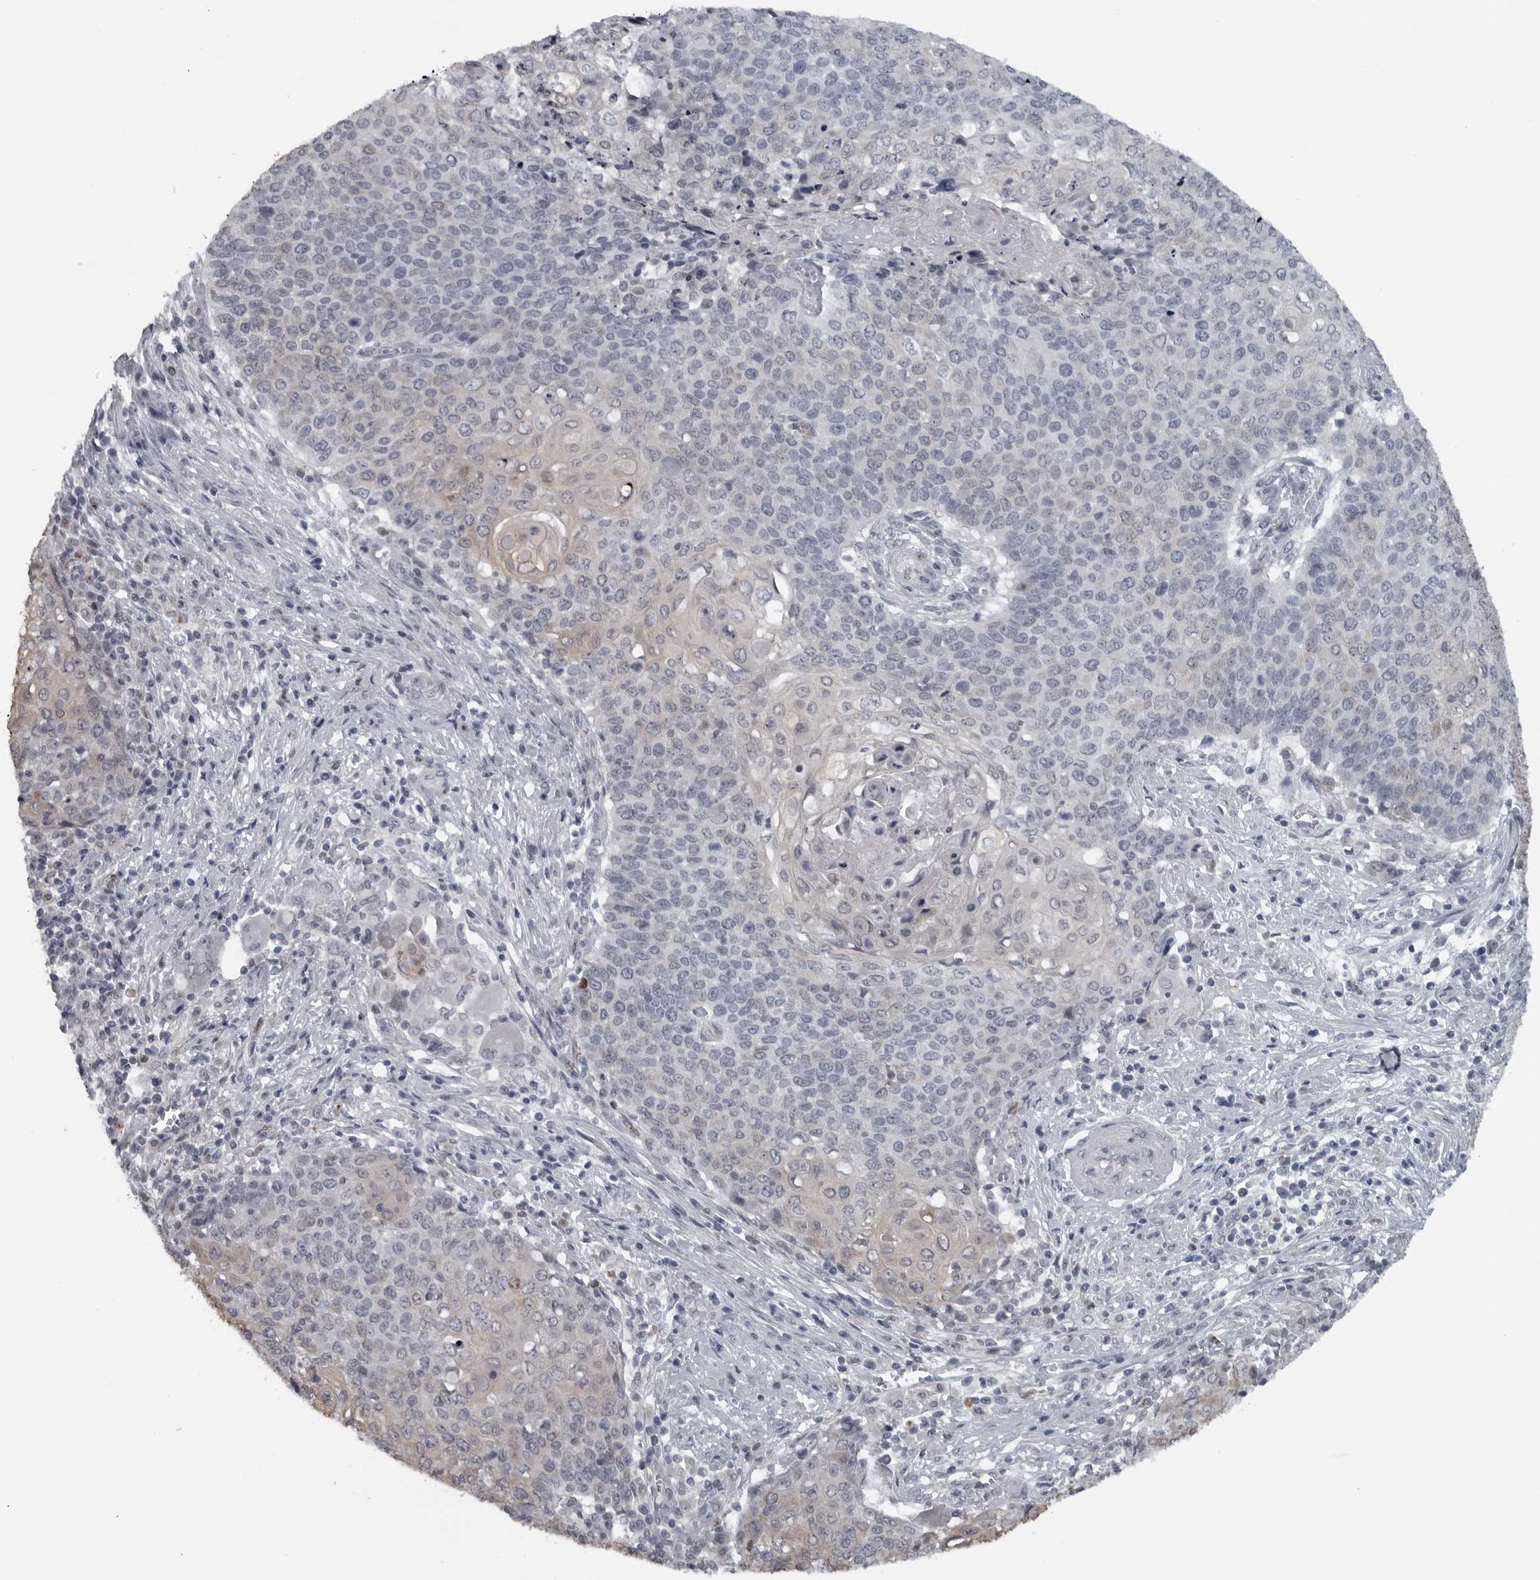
{"staining": {"intensity": "negative", "quantity": "none", "location": "none"}, "tissue": "cervical cancer", "cell_type": "Tumor cells", "image_type": "cancer", "snomed": [{"axis": "morphology", "description": "Squamous cell carcinoma, NOS"}, {"axis": "topography", "description": "Cervix"}], "caption": "Tumor cells show no significant protein expression in cervical squamous cell carcinoma. The staining is performed using DAB brown chromogen with nuclei counter-stained in using hematoxylin.", "gene": "LYSMD1", "patient": {"sex": "female", "age": 39}}